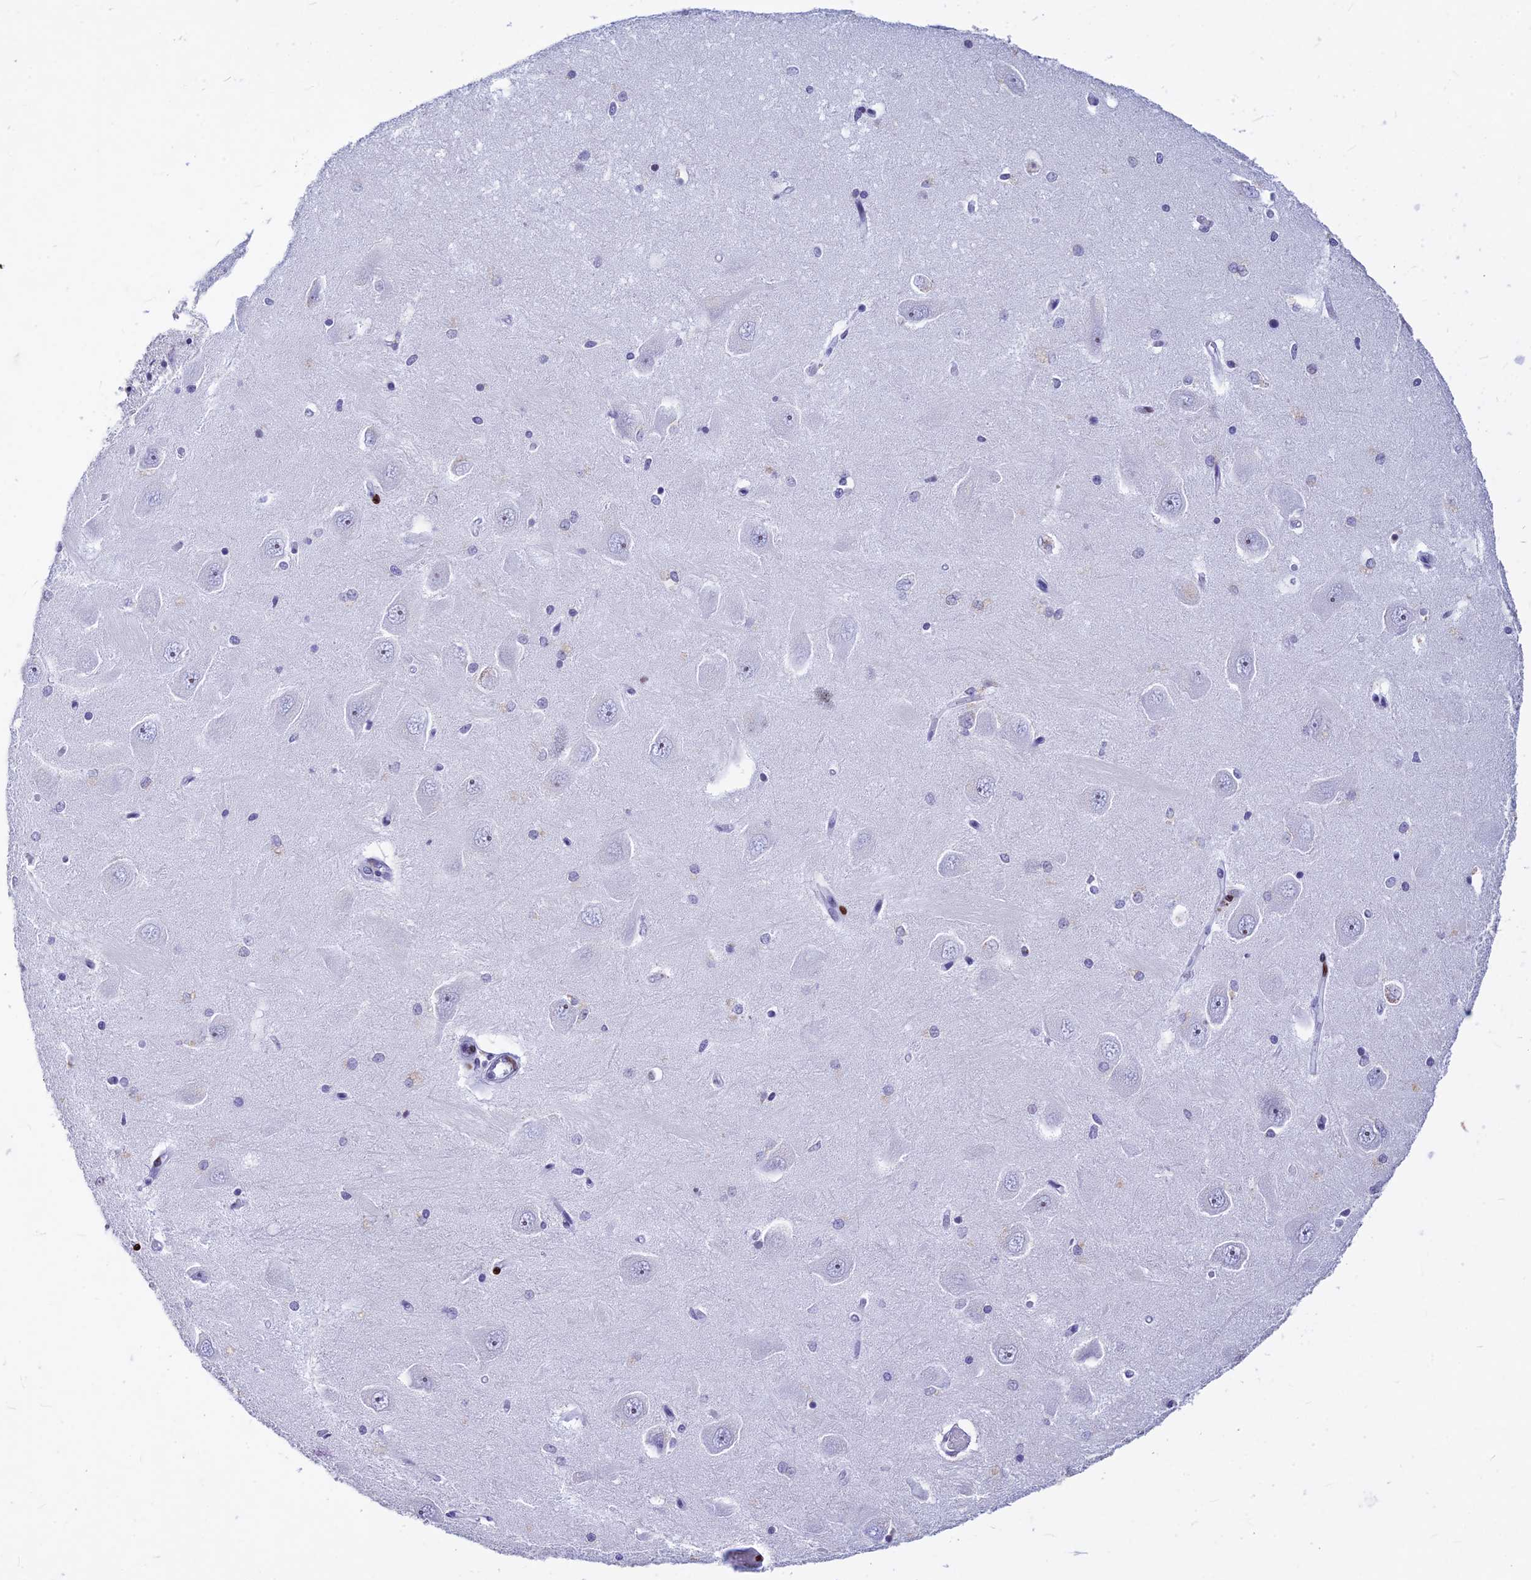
{"staining": {"intensity": "negative", "quantity": "none", "location": "none"}, "tissue": "hippocampus", "cell_type": "Glial cells", "image_type": "normal", "snomed": [{"axis": "morphology", "description": "Normal tissue, NOS"}, {"axis": "topography", "description": "Hippocampus"}], "caption": "This is a image of IHC staining of unremarkable hippocampus, which shows no positivity in glial cells. (Stains: DAB IHC with hematoxylin counter stain, Microscopy: brightfield microscopy at high magnification).", "gene": "PRPS1", "patient": {"sex": "male", "age": 45}}